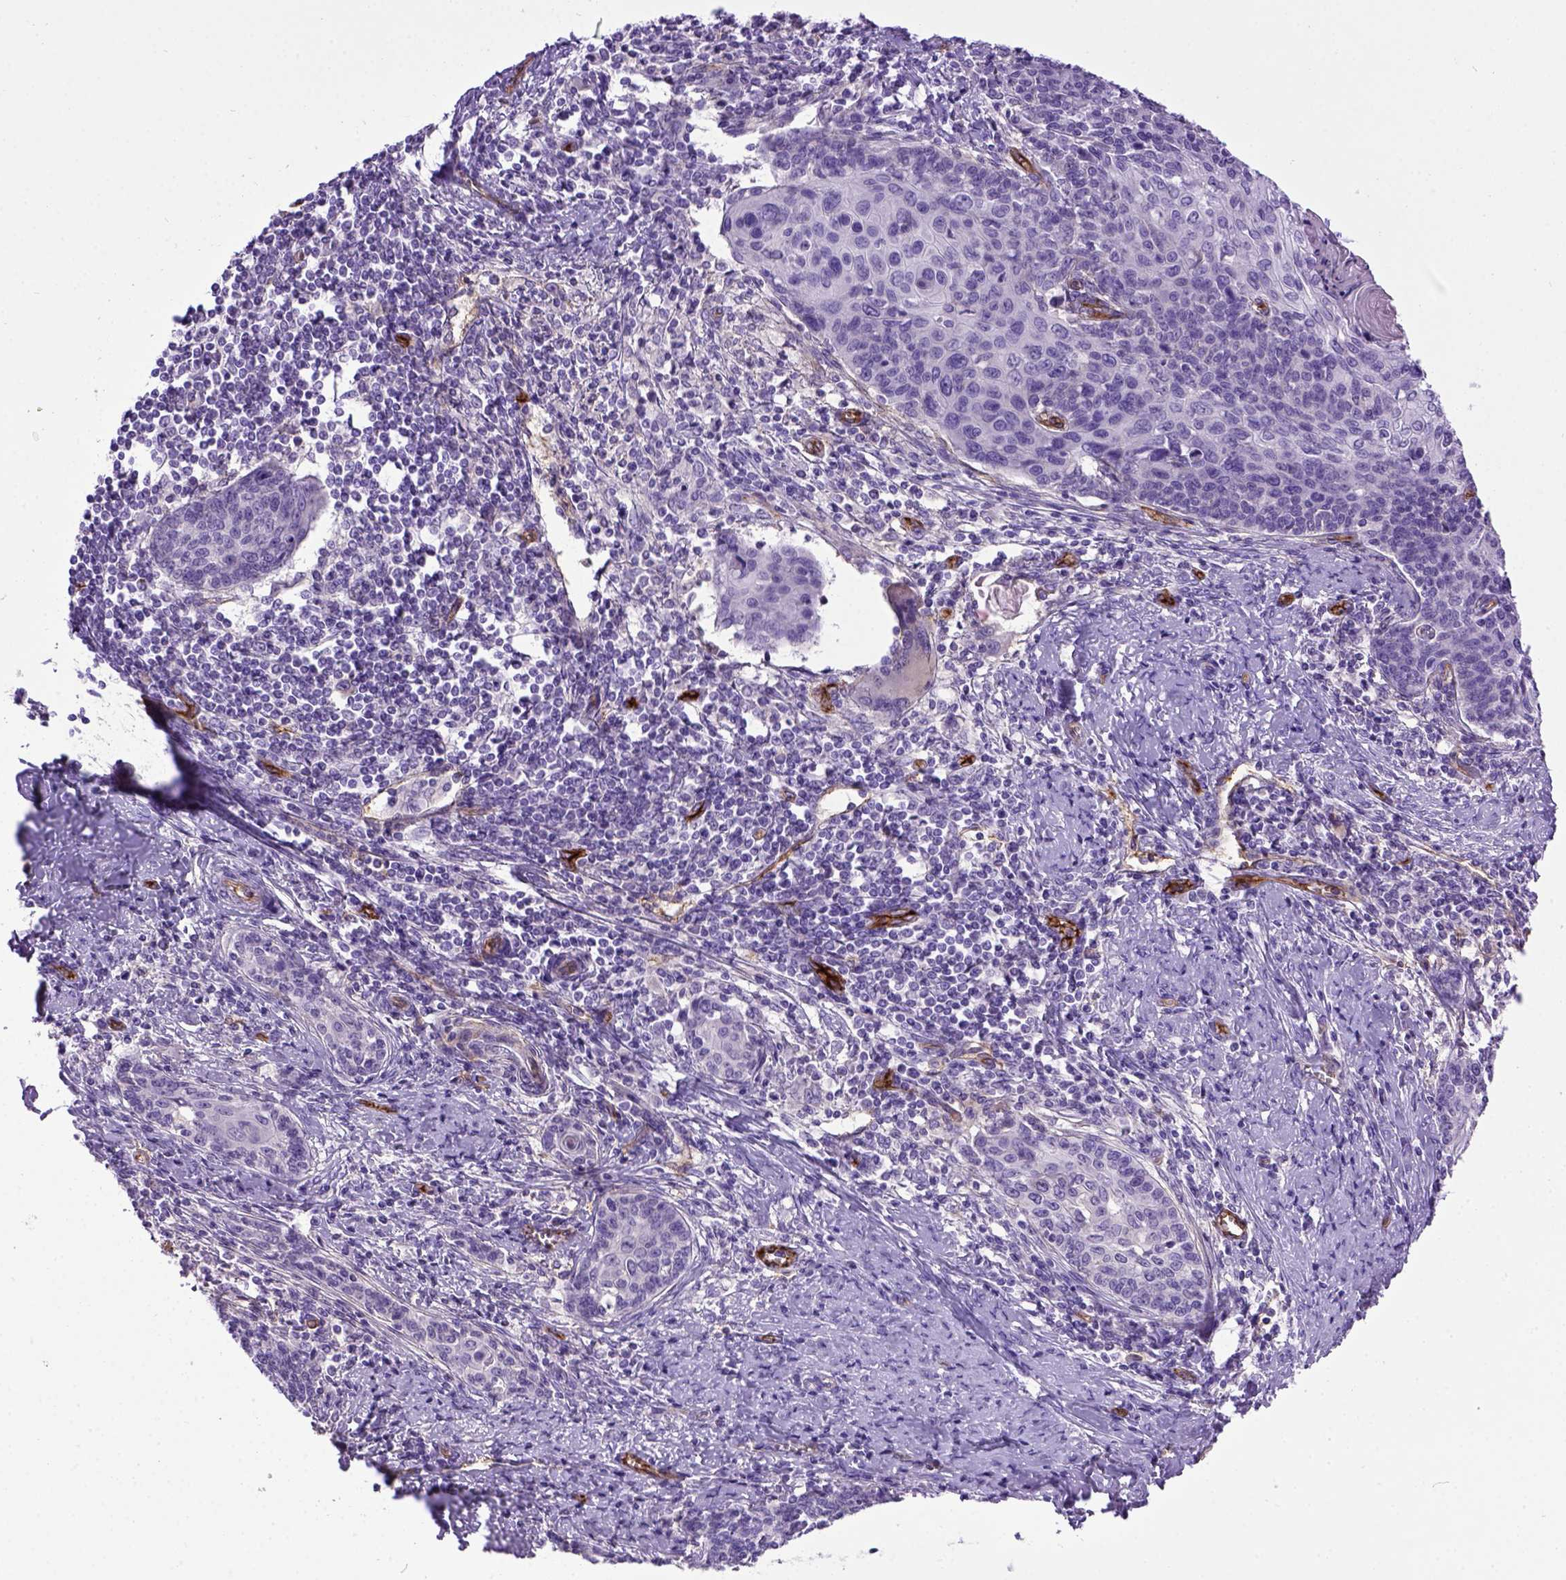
{"staining": {"intensity": "negative", "quantity": "none", "location": "none"}, "tissue": "cervical cancer", "cell_type": "Tumor cells", "image_type": "cancer", "snomed": [{"axis": "morphology", "description": "Squamous cell carcinoma, NOS"}, {"axis": "topography", "description": "Cervix"}], "caption": "Cervical cancer stained for a protein using immunohistochemistry (IHC) shows no positivity tumor cells.", "gene": "ENG", "patient": {"sex": "female", "age": 39}}